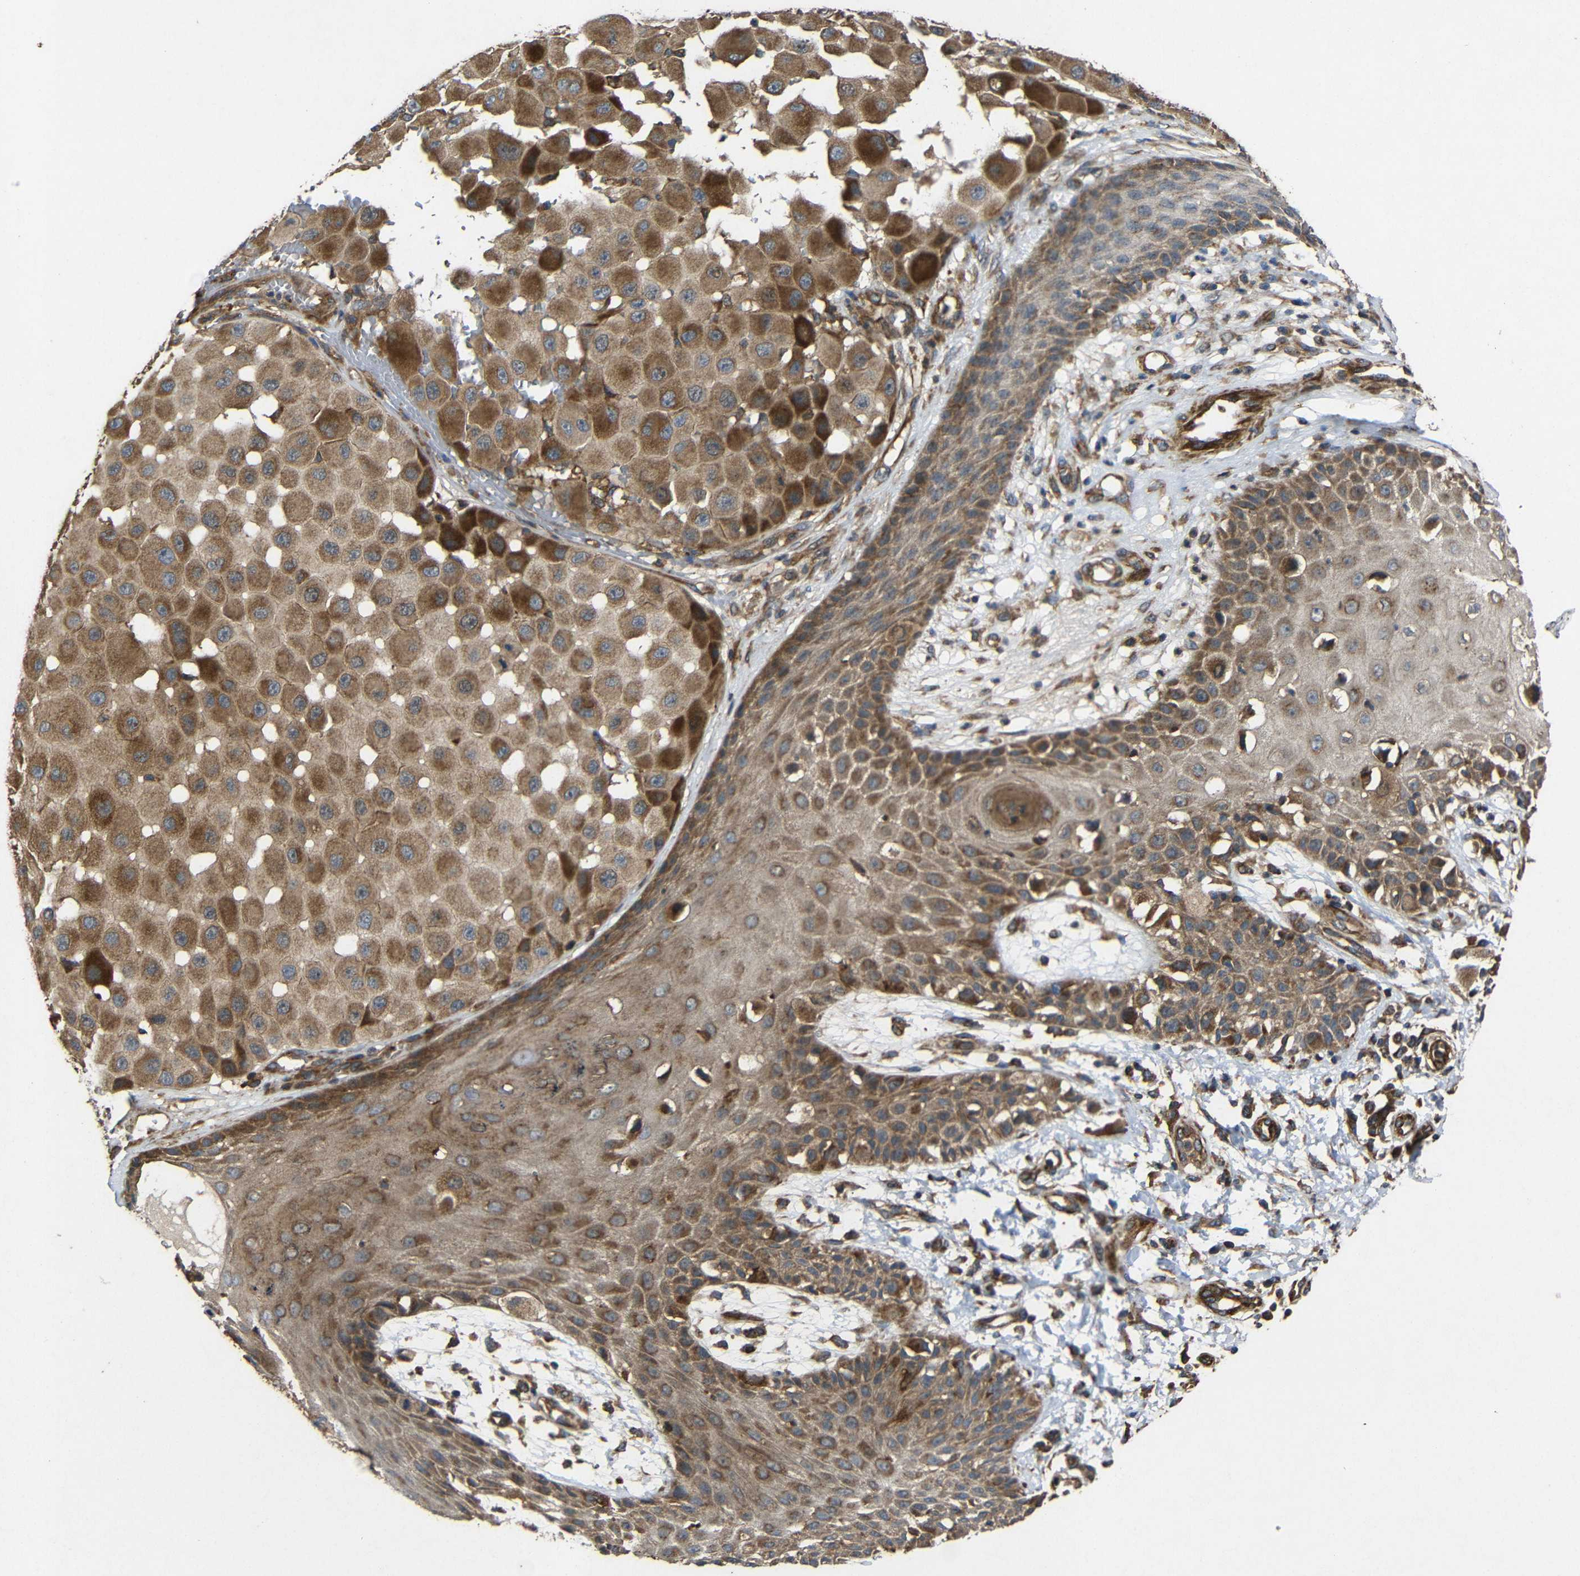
{"staining": {"intensity": "moderate", "quantity": ">75%", "location": "cytoplasmic/membranous"}, "tissue": "melanoma", "cell_type": "Tumor cells", "image_type": "cancer", "snomed": [{"axis": "morphology", "description": "Malignant melanoma, NOS"}, {"axis": "topography", "description": "Skin"}], "caption": "This histopathology image reveals immunohistochemistry (IHC) staining of malignant melanoma, with medium moderate cytoplasmic/membranous staining in about >75% of tumor cells.", "gene": "EIF2S1", "patient": {"sex": "female", "age": 81}}